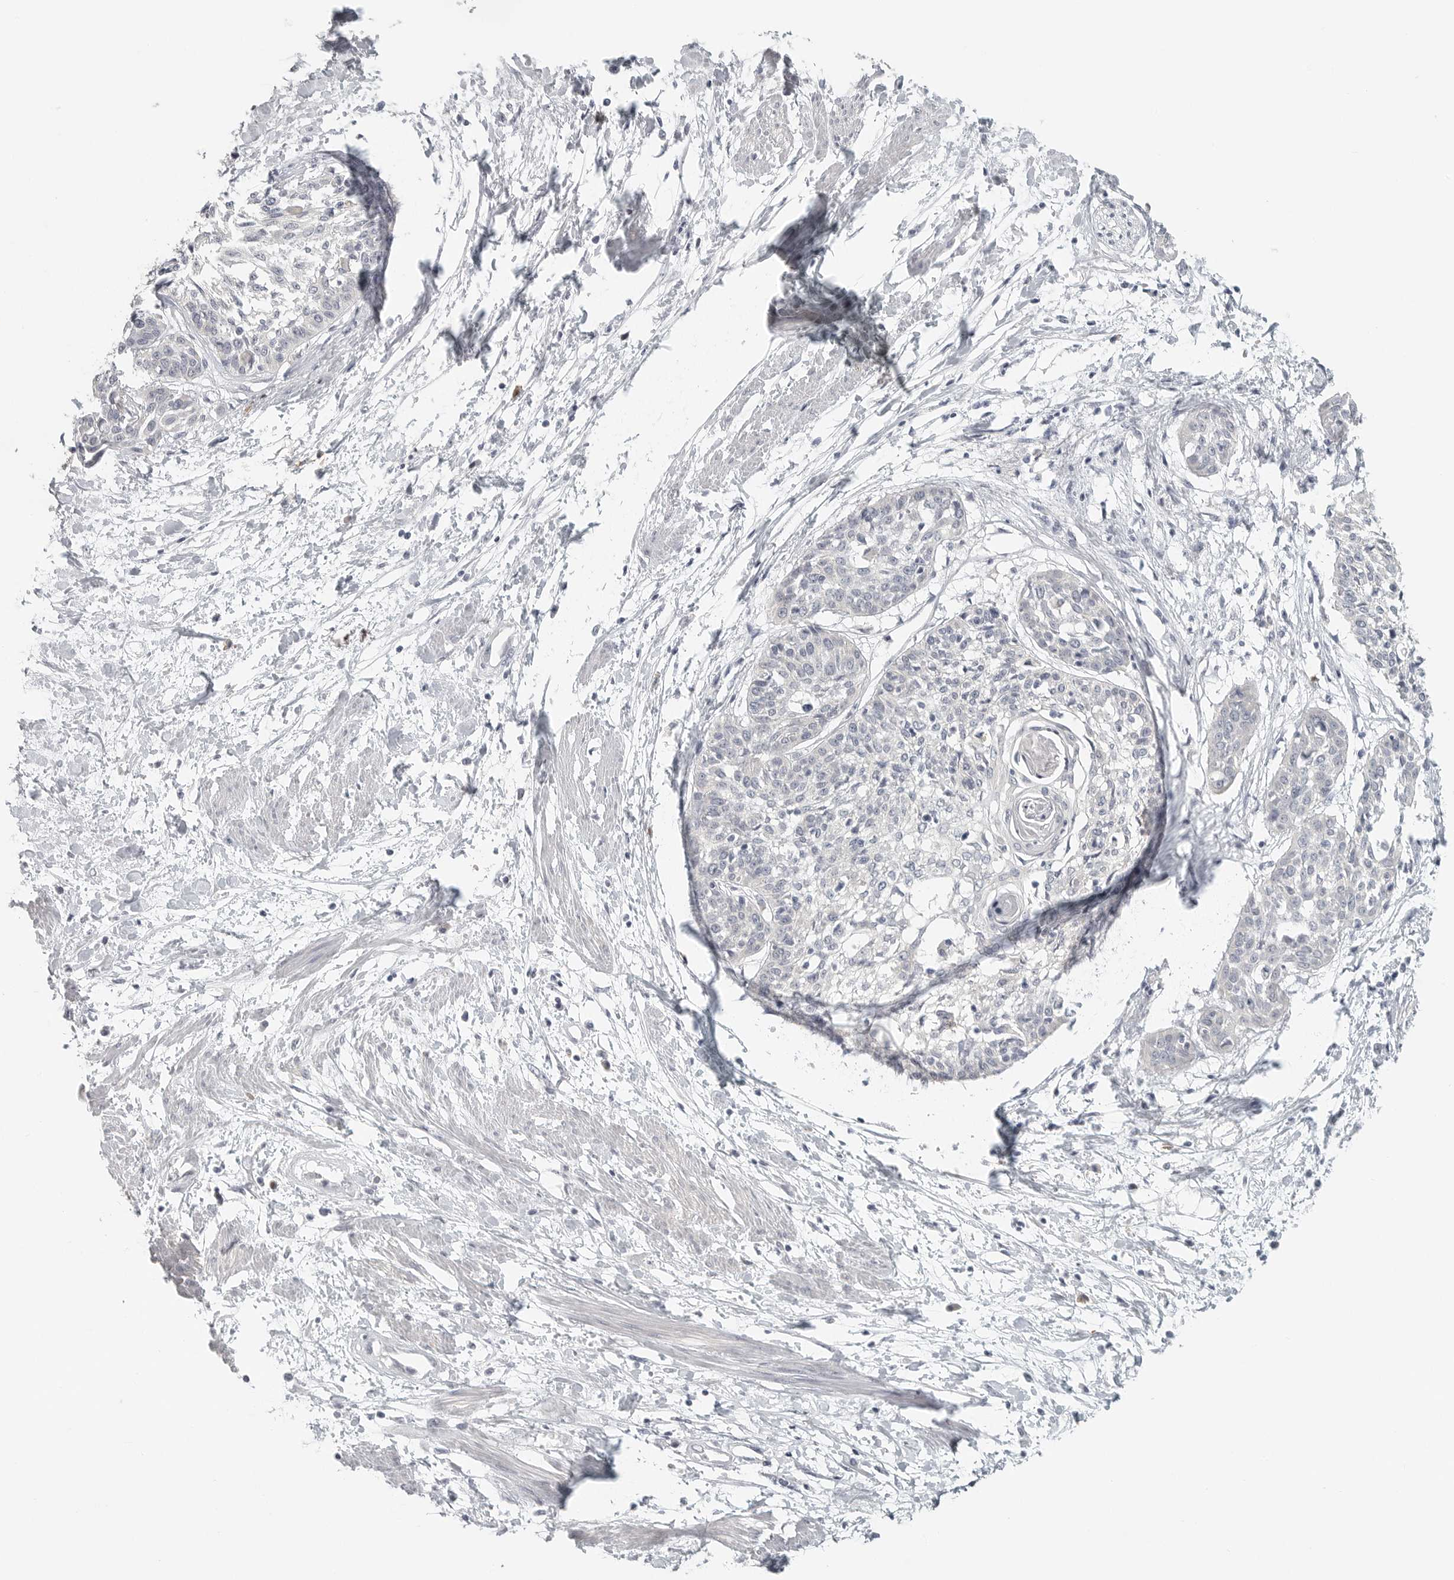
{"staining": {"intensity": "negative", "quantity": "none", "location": "none"}, "tissue": "cervical cancer", "cell_type": "Tumor cells", "image_type": "cancer", "snomed": [{"axis": "morphology", "description": "Squamous cell carcinoma, NOS"}, {"axis": "topography", "description": "Cervix"}], "caption": "A micrograph of human squamous cell carcinoma (cervical) is negative for staining in tumor cells.", "gene": "SLC25A36", "patient": {"sex": "female", "age": 57}}